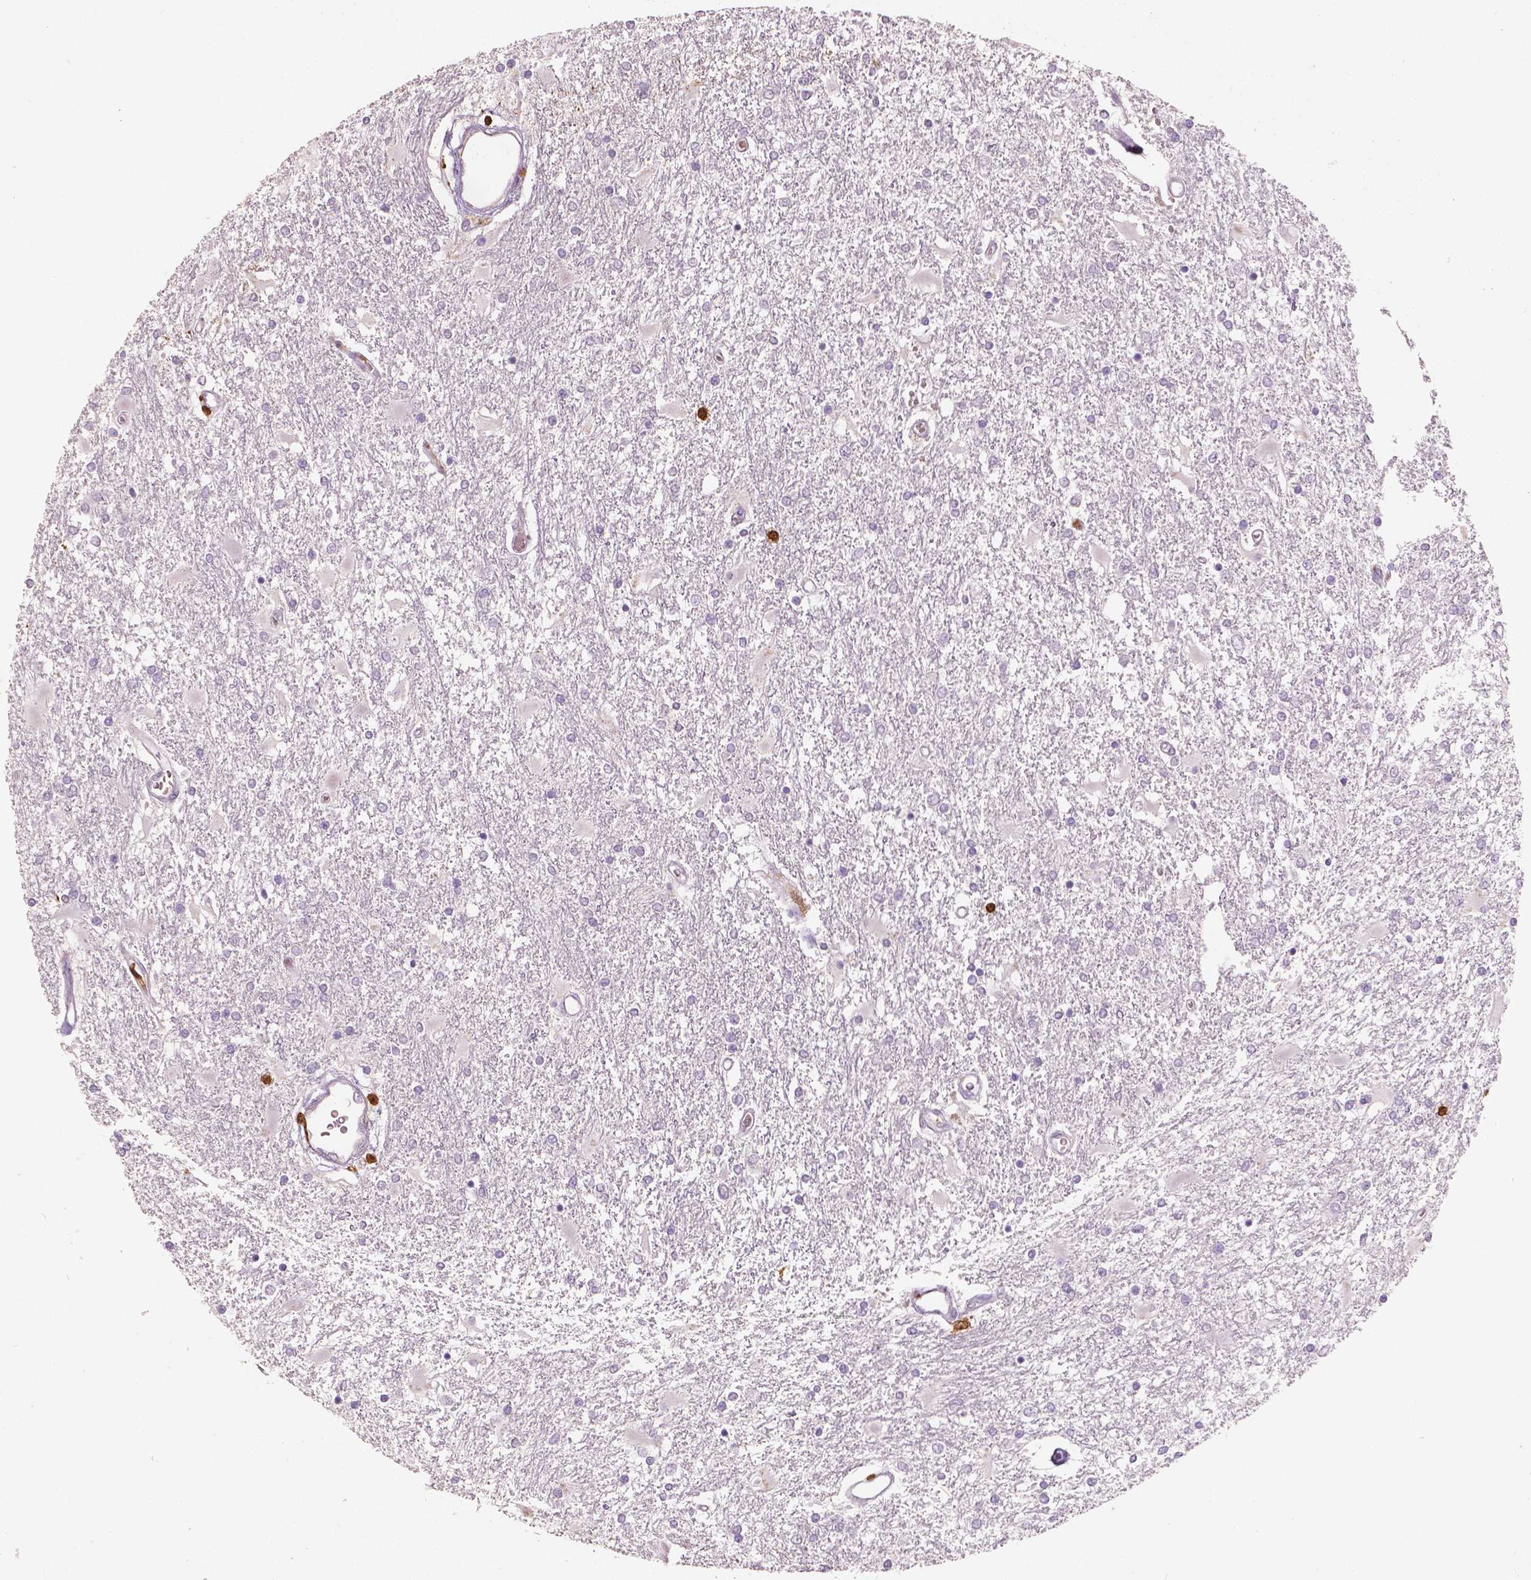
{"staining": {"intensity": "negative", "quantity": "none", "location": "none"}, "tissue": "glioma", "cell_type": "Tumor cells", "image_type": "cancer", "snomed": [{"axis": "morphology", "description": "Glioma, malignant, High grade"}, {"axis": "topography", "description": "Cerebral cortex"}], "caption": "High power microscopy micrograph of an immunohistochemistry (IHC) micrograph of malignant glioma (high-grade), revealing no significant expression in tumor cells. (DAB immunohistochemistry (IHC) with hematoxylin counter stain).", "gene": "S100A4", "patient": {"sex": "male", "age": 79}}